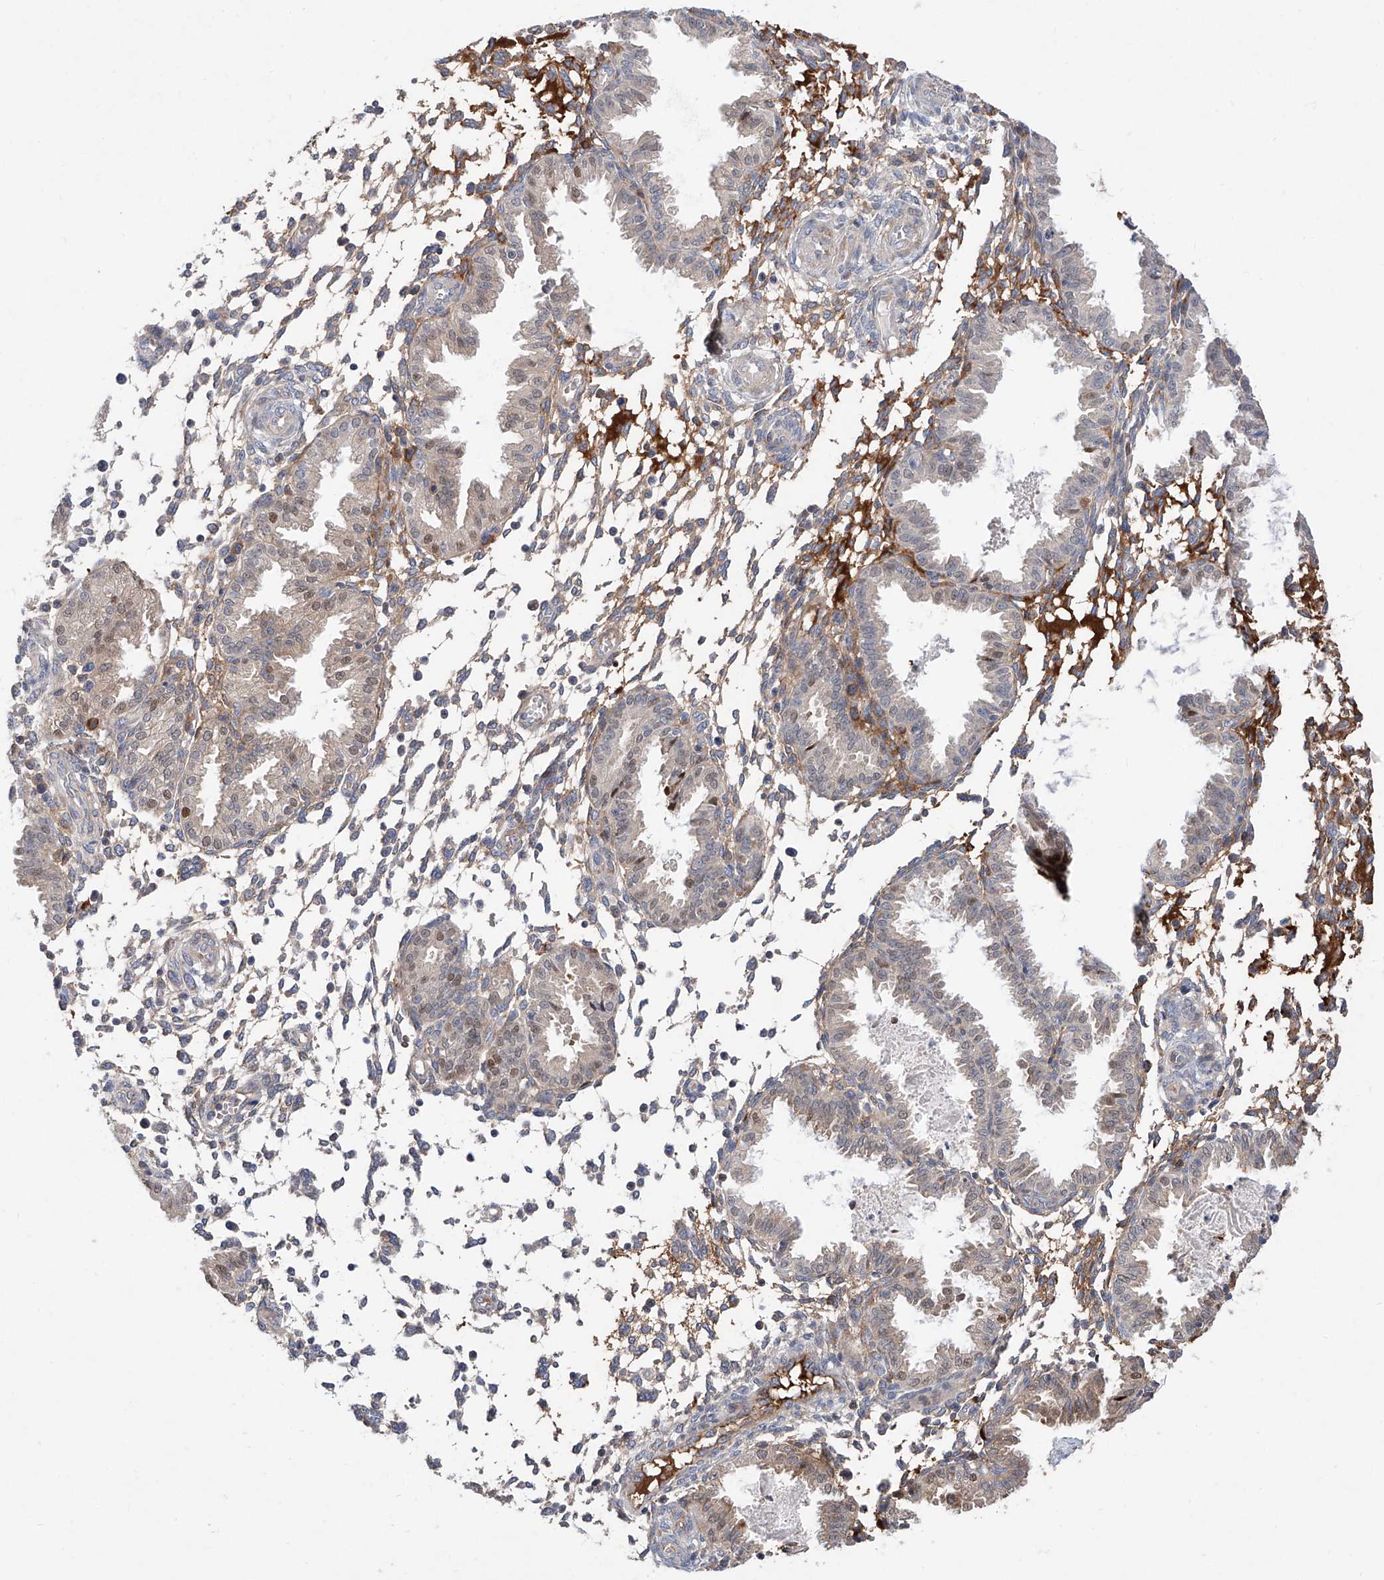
{"staining": {"intensity": "negative", "quantity": "none", "location": "none"}, "tissue": "endometrium", "cell_type": "Cells in endometrial stroma", "image_type": "normal", "snomed": [{"axis": "morphology", "description": "Normal tissue, NOS"}, {"axis": "topography", "description": "Endometrium"}], "caption": "Immunohistochemistry image of unremarkable endometrium stained for a protein (brown), which displays no positivity in cells in endometrial stroma.", "gene": "FUCA2", "patient": {"sex": "female", "age": 33}}